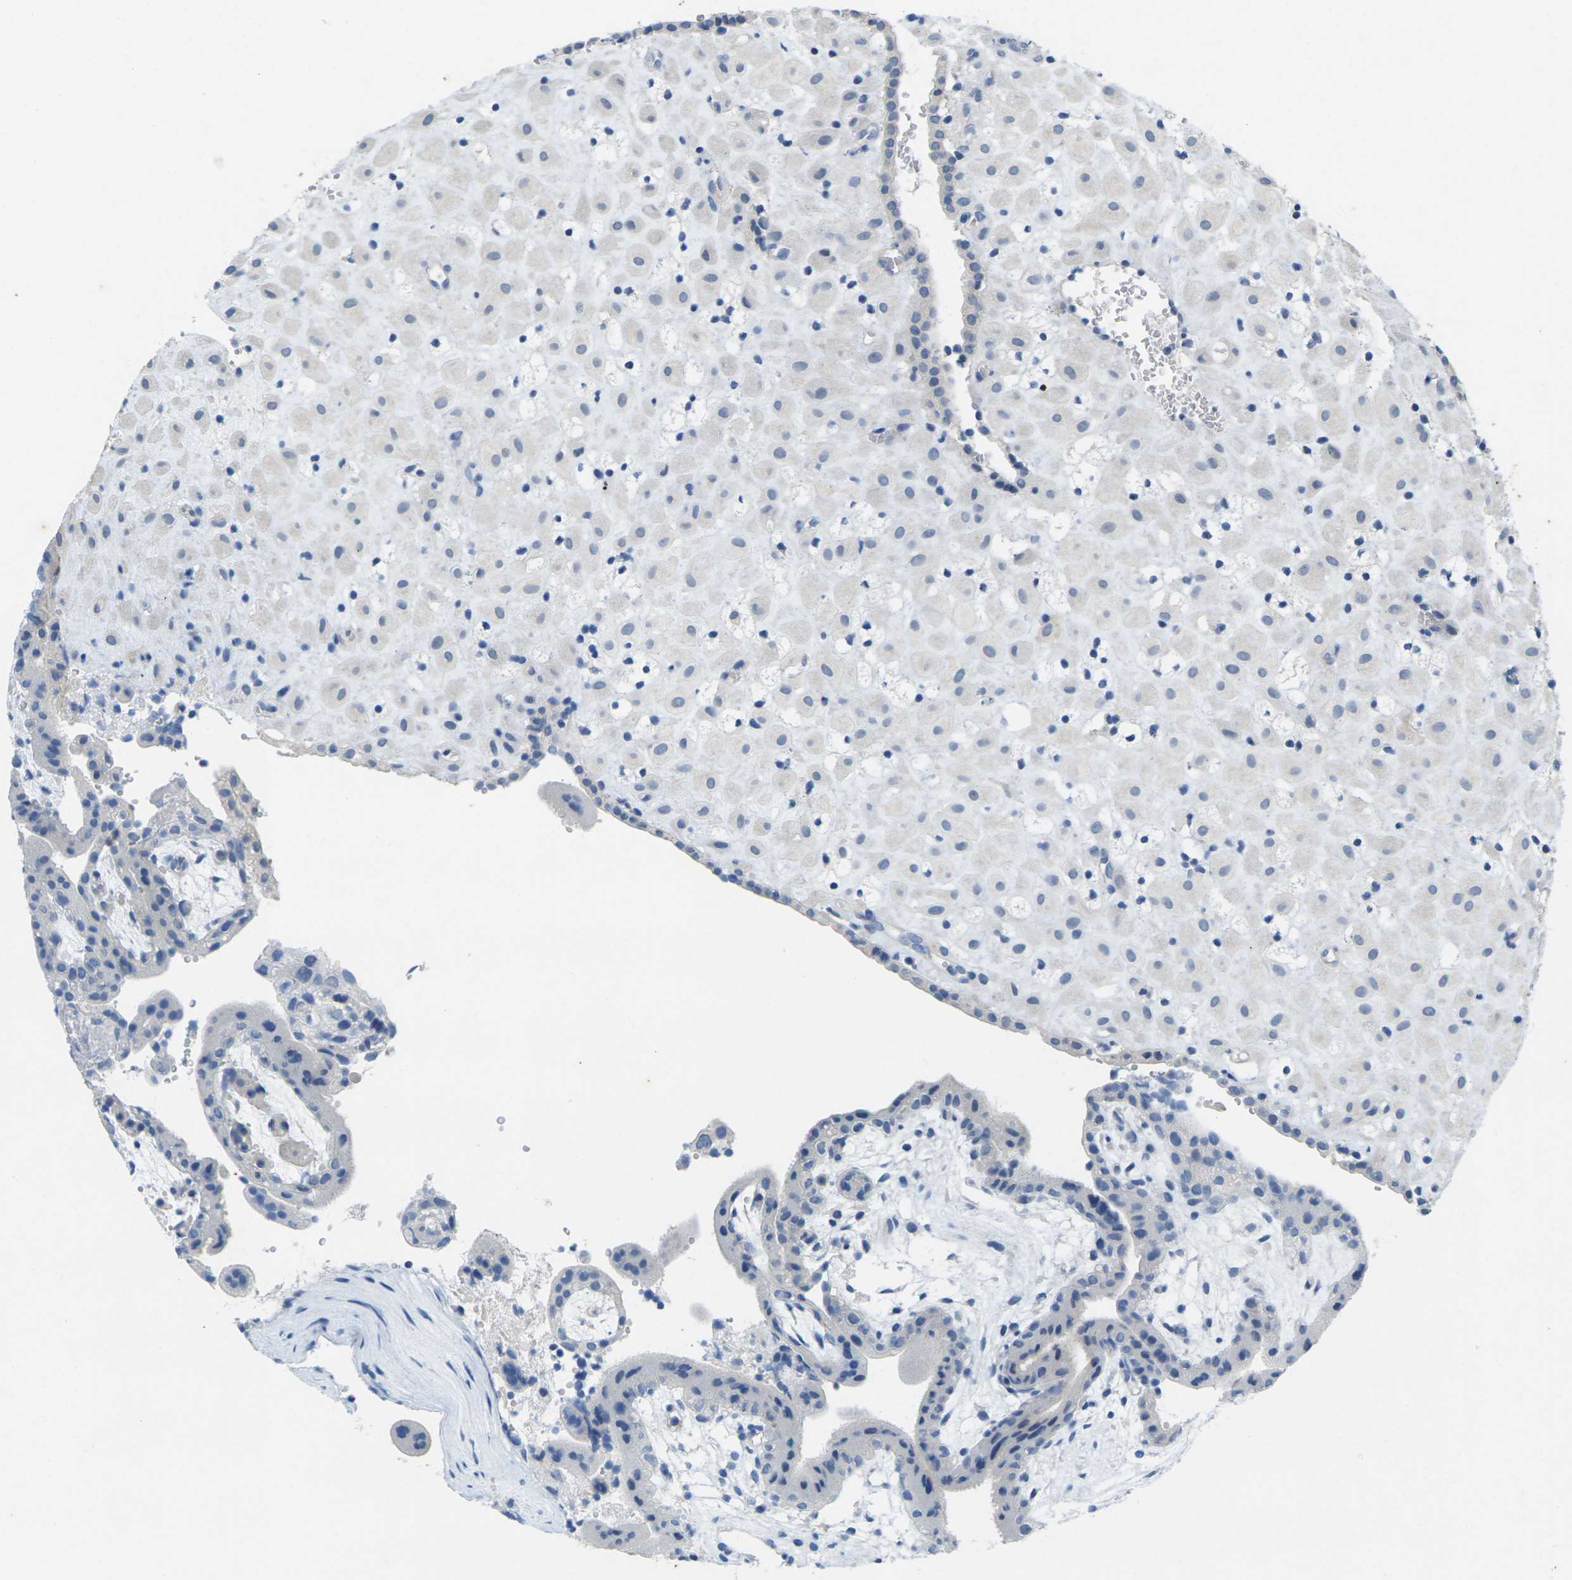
{"staining": {"intensity": "negative", "quantity": "none", "location": "none"}, "tissue": "placenta", "cell_type": "Decidual cells", "image_type": "normal", "snomed": [{"axis": "morphology", "description": "Normal tissue, NOS"}, {"axis": "topography", "description": "Placenta"}], "caption": "The histopathology image displays no staining of decidual cells in normal placenta.", "gene": "TNNI3", "patient": {"sex": "female", "age": 18}}